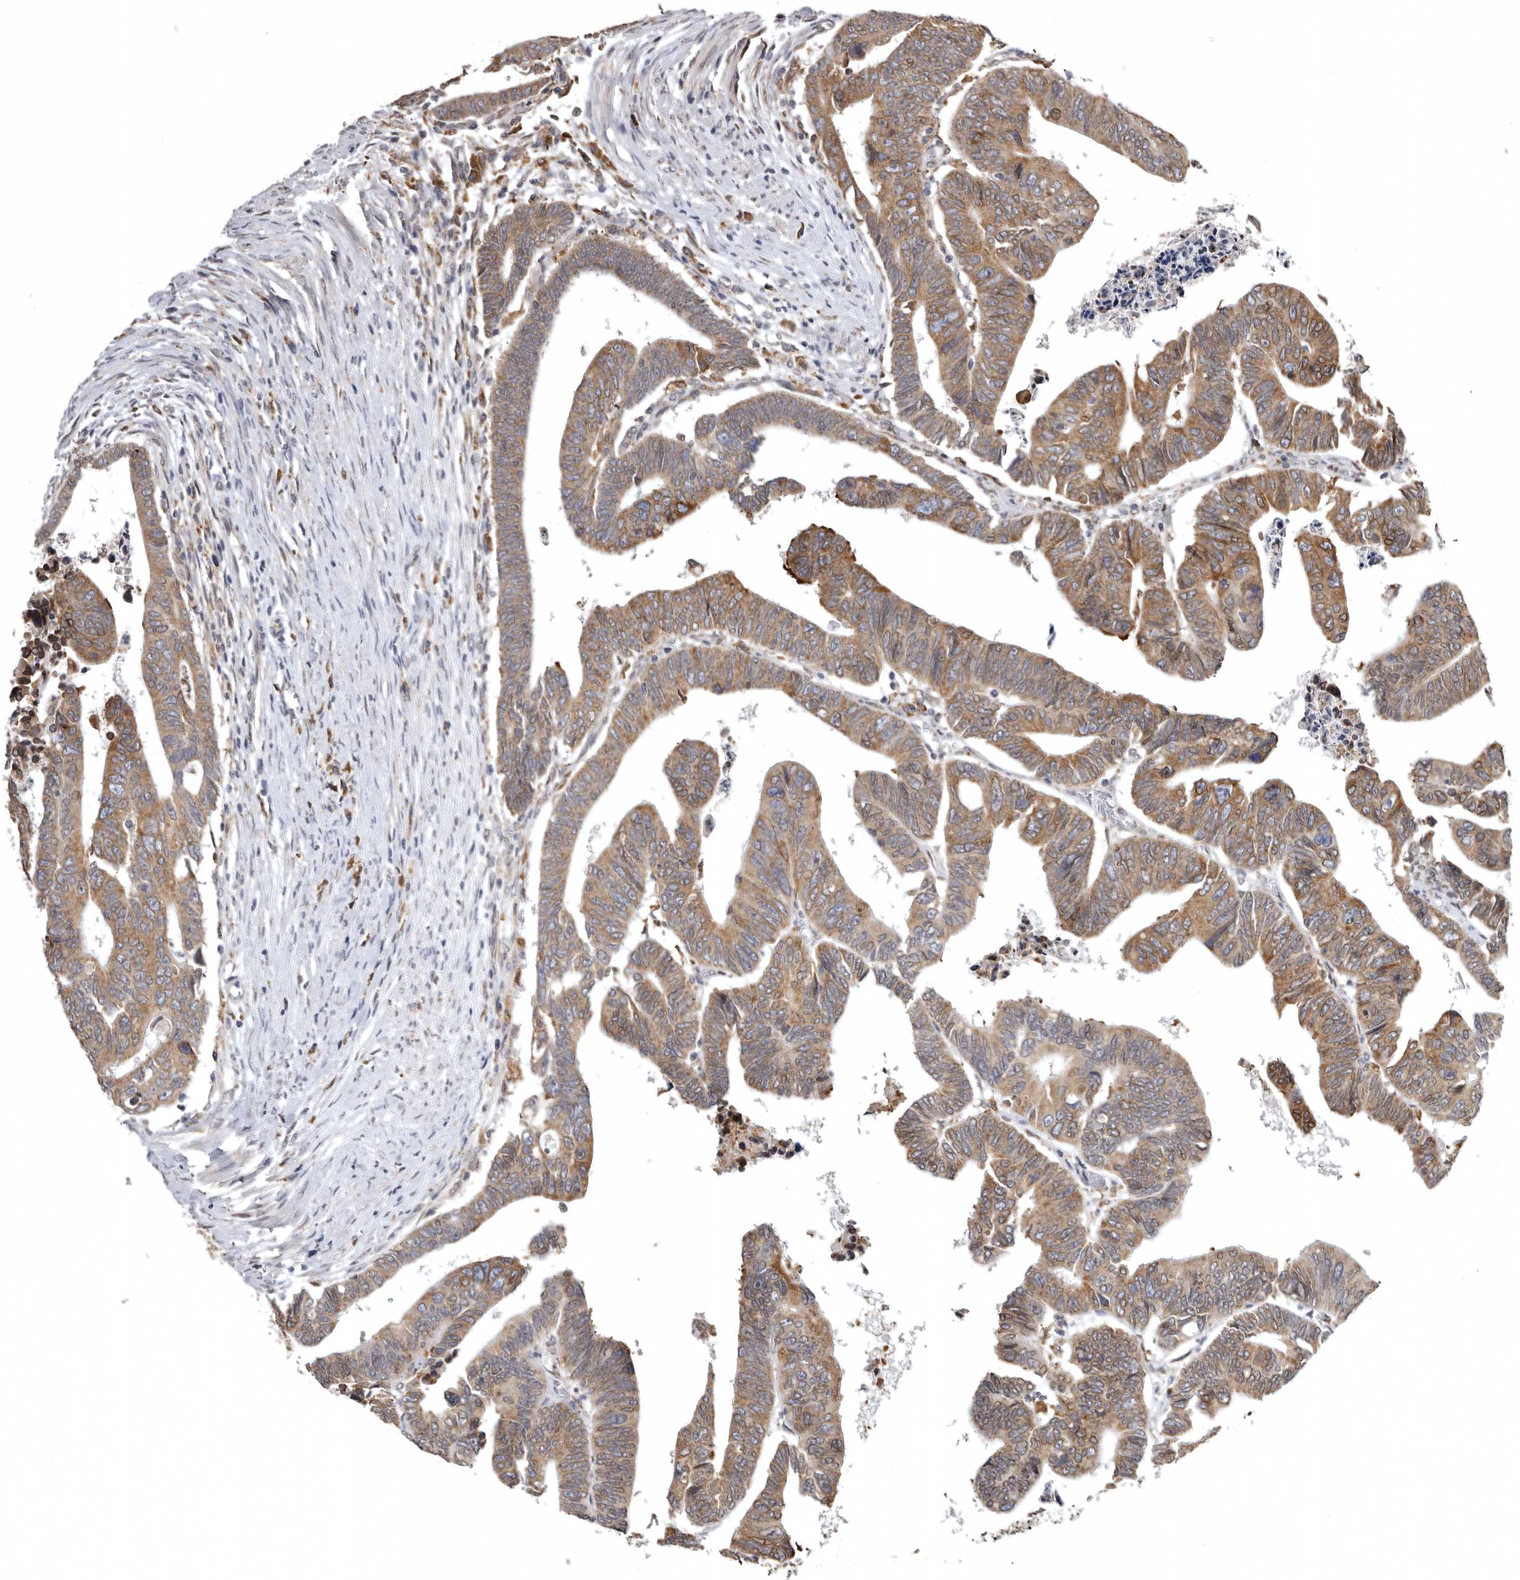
{"staining": {"intensity": "moderate", "quantity": ">75%", "location": "cytoplasmic/membranous"}, "tissue": "colorectal cancer", "cell_type": "Tumor cells", "image_type": "cancer", "snomed": [{"axis": "morphology", "description": "Adenocarcinoma, NOS"}, {"axis": "topography", "description": "Rectum"}], "caption": "Protein staining shows moderate cytoplasmic/membranous staining in approximately >75% of tumor cells in colorectal cancer.", "gene": "INKA2", "patient": {"sex": "female", "age": 65}}